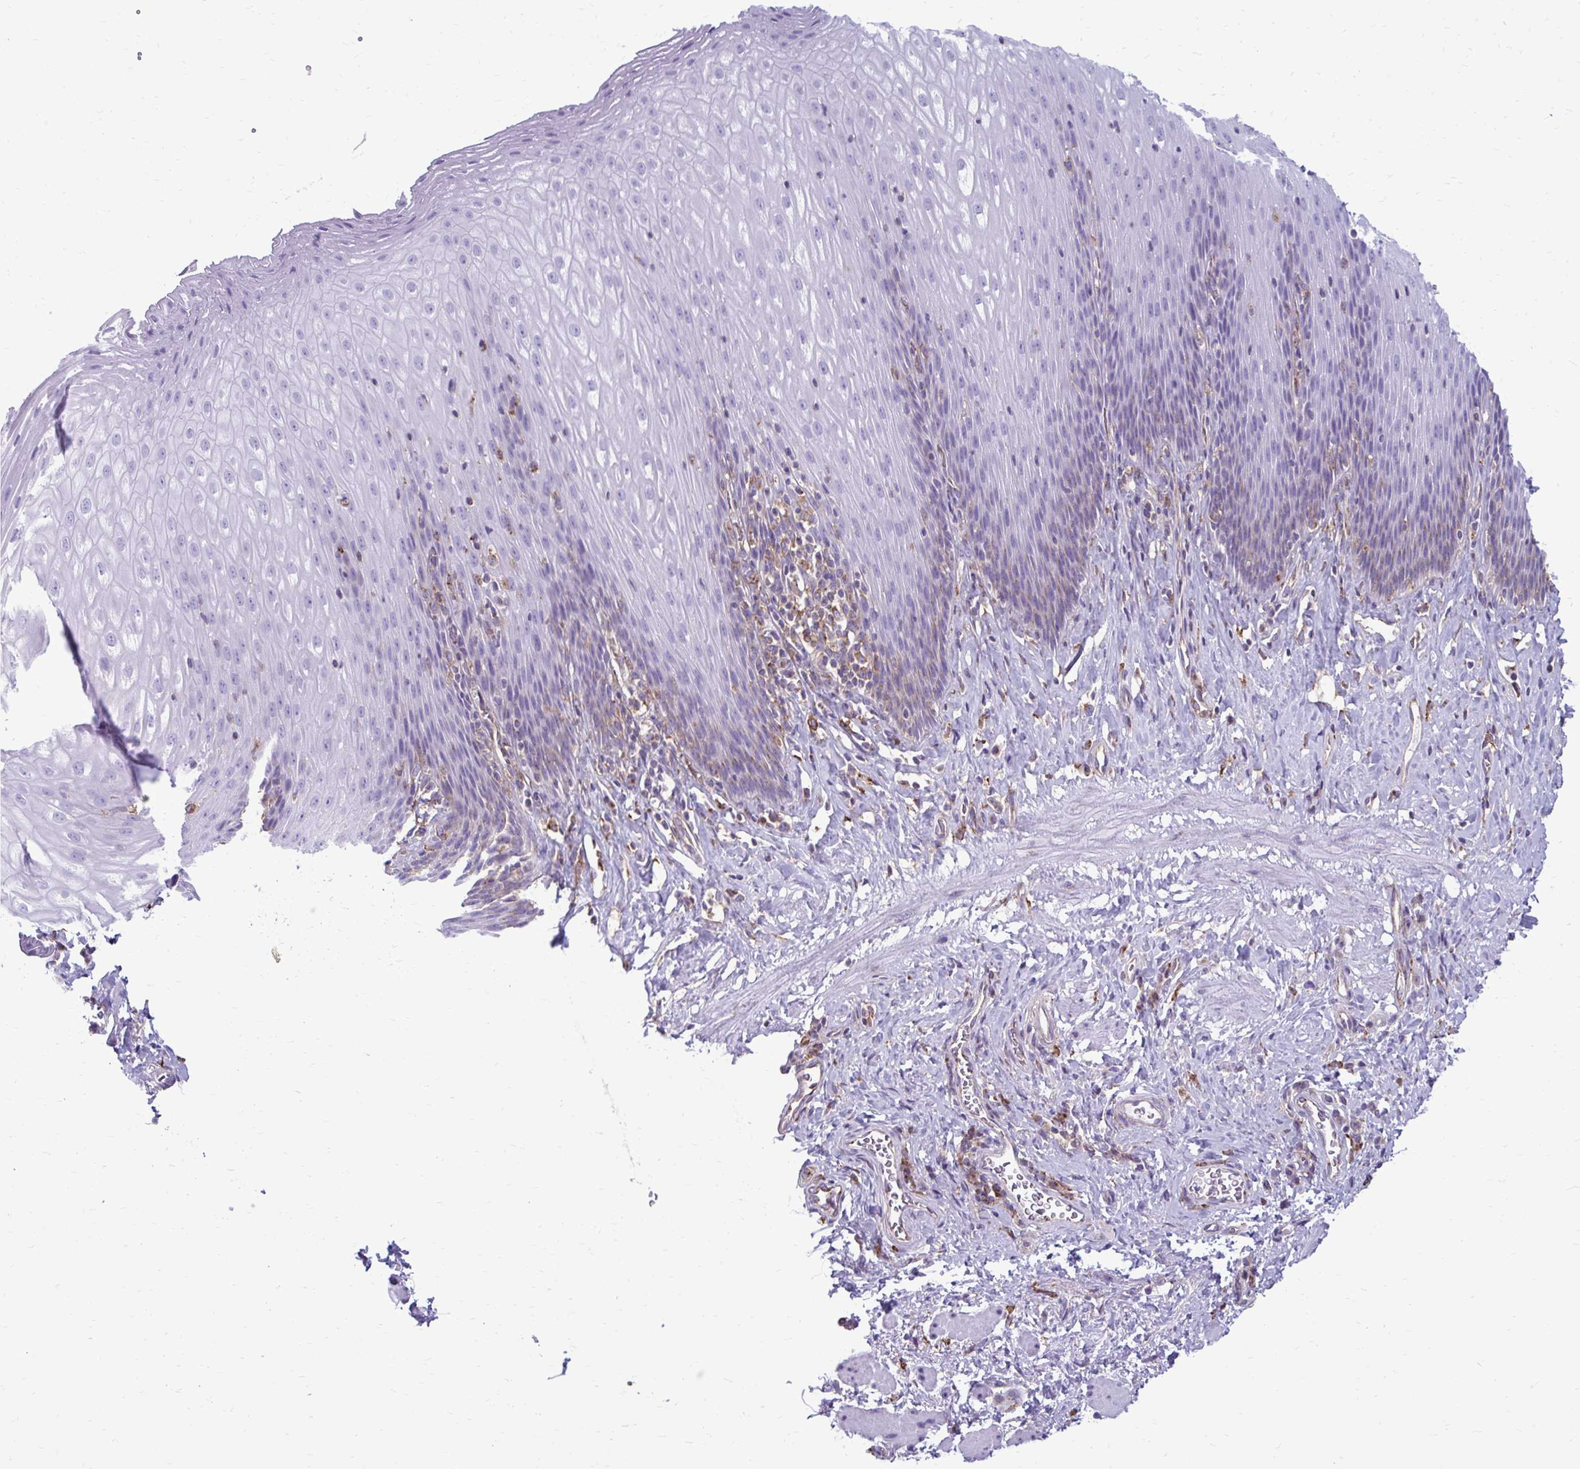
{"staining": {"intensity": "weak", "quantity": "<25%", "location": "cytoplasmic/membranous"}, "tissue": "esophagus", "cell_type": "Squamous epithelial cells", "image_type": "normal", "snomed": [{"axis": "morphology", "description": "Normal tissue, NOS"}, {"axis": "topography", "description": "Esophagus"}], "caption": "Immunohistochemistry of normal esophagus demonstrates no positivity in squamous epithelial cells.", "gene": "CLTA", "patient": {"sex": "female", "age": 61}}